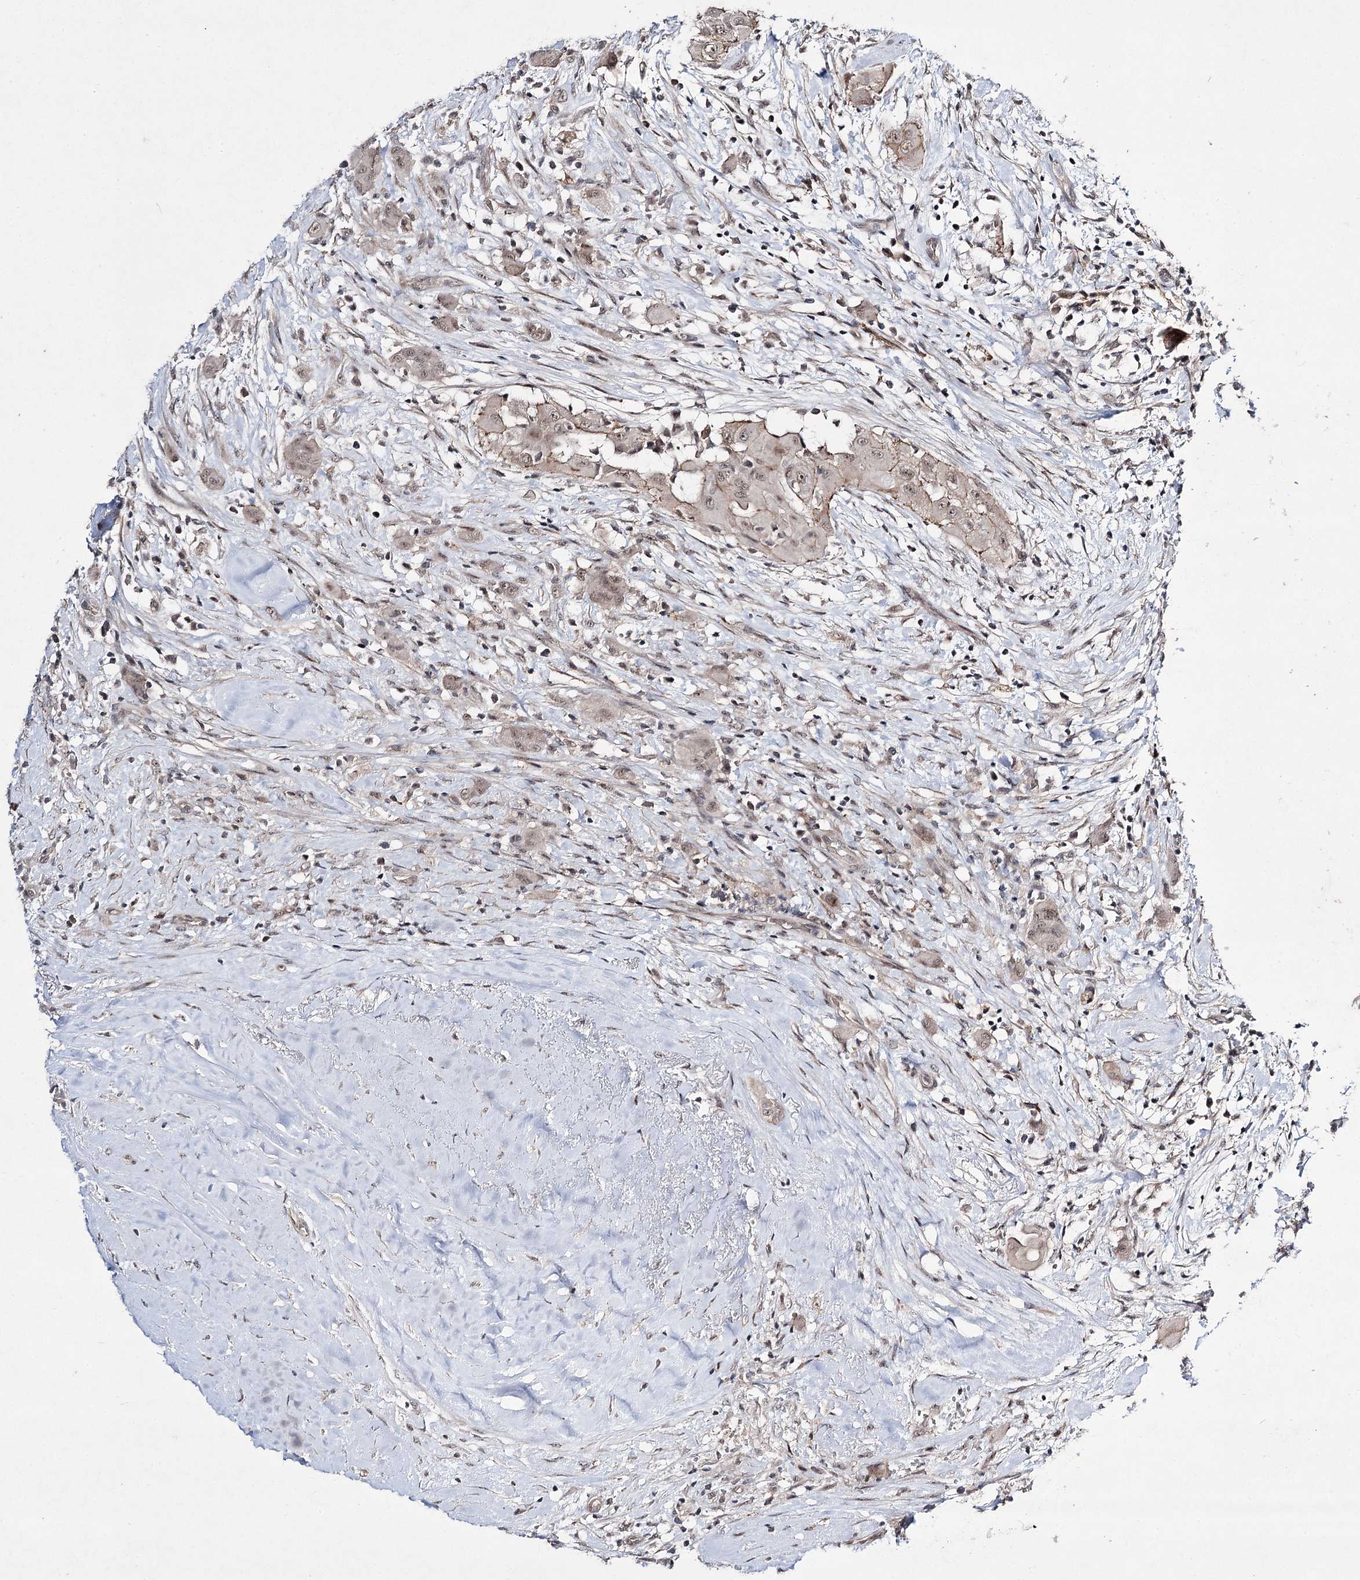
{"staining": {"intensity": "weak", "quantity": ">75%", "location": "cytoplasmic/membranous,nuclear"}, "tissue": "thyroid cancer", "cell_type": "Tumor cells", "image_type": "cancer", "snomed": [{"axis": "morphology", "description": "Papillary adenocarcinoma, NOS"}, {"axis": "topography", "description": "Thyroid gland"}], "caption": "Protein positivity by IHC demonstrates weak cytoplasmic/membranous and nuclear expression in approximately >75% of tumor cells in thyroid cancer (papillary adenocarcinoma). The staining was performed using DAB (3,3'-diaminobenzidine) to visualize the protein expression in brown, while the nuclei were stained in blue with hematoxylin (Magnification: 20x).", "gene": "HOXC11", "patient": {"sex": "female", "age": 59}}